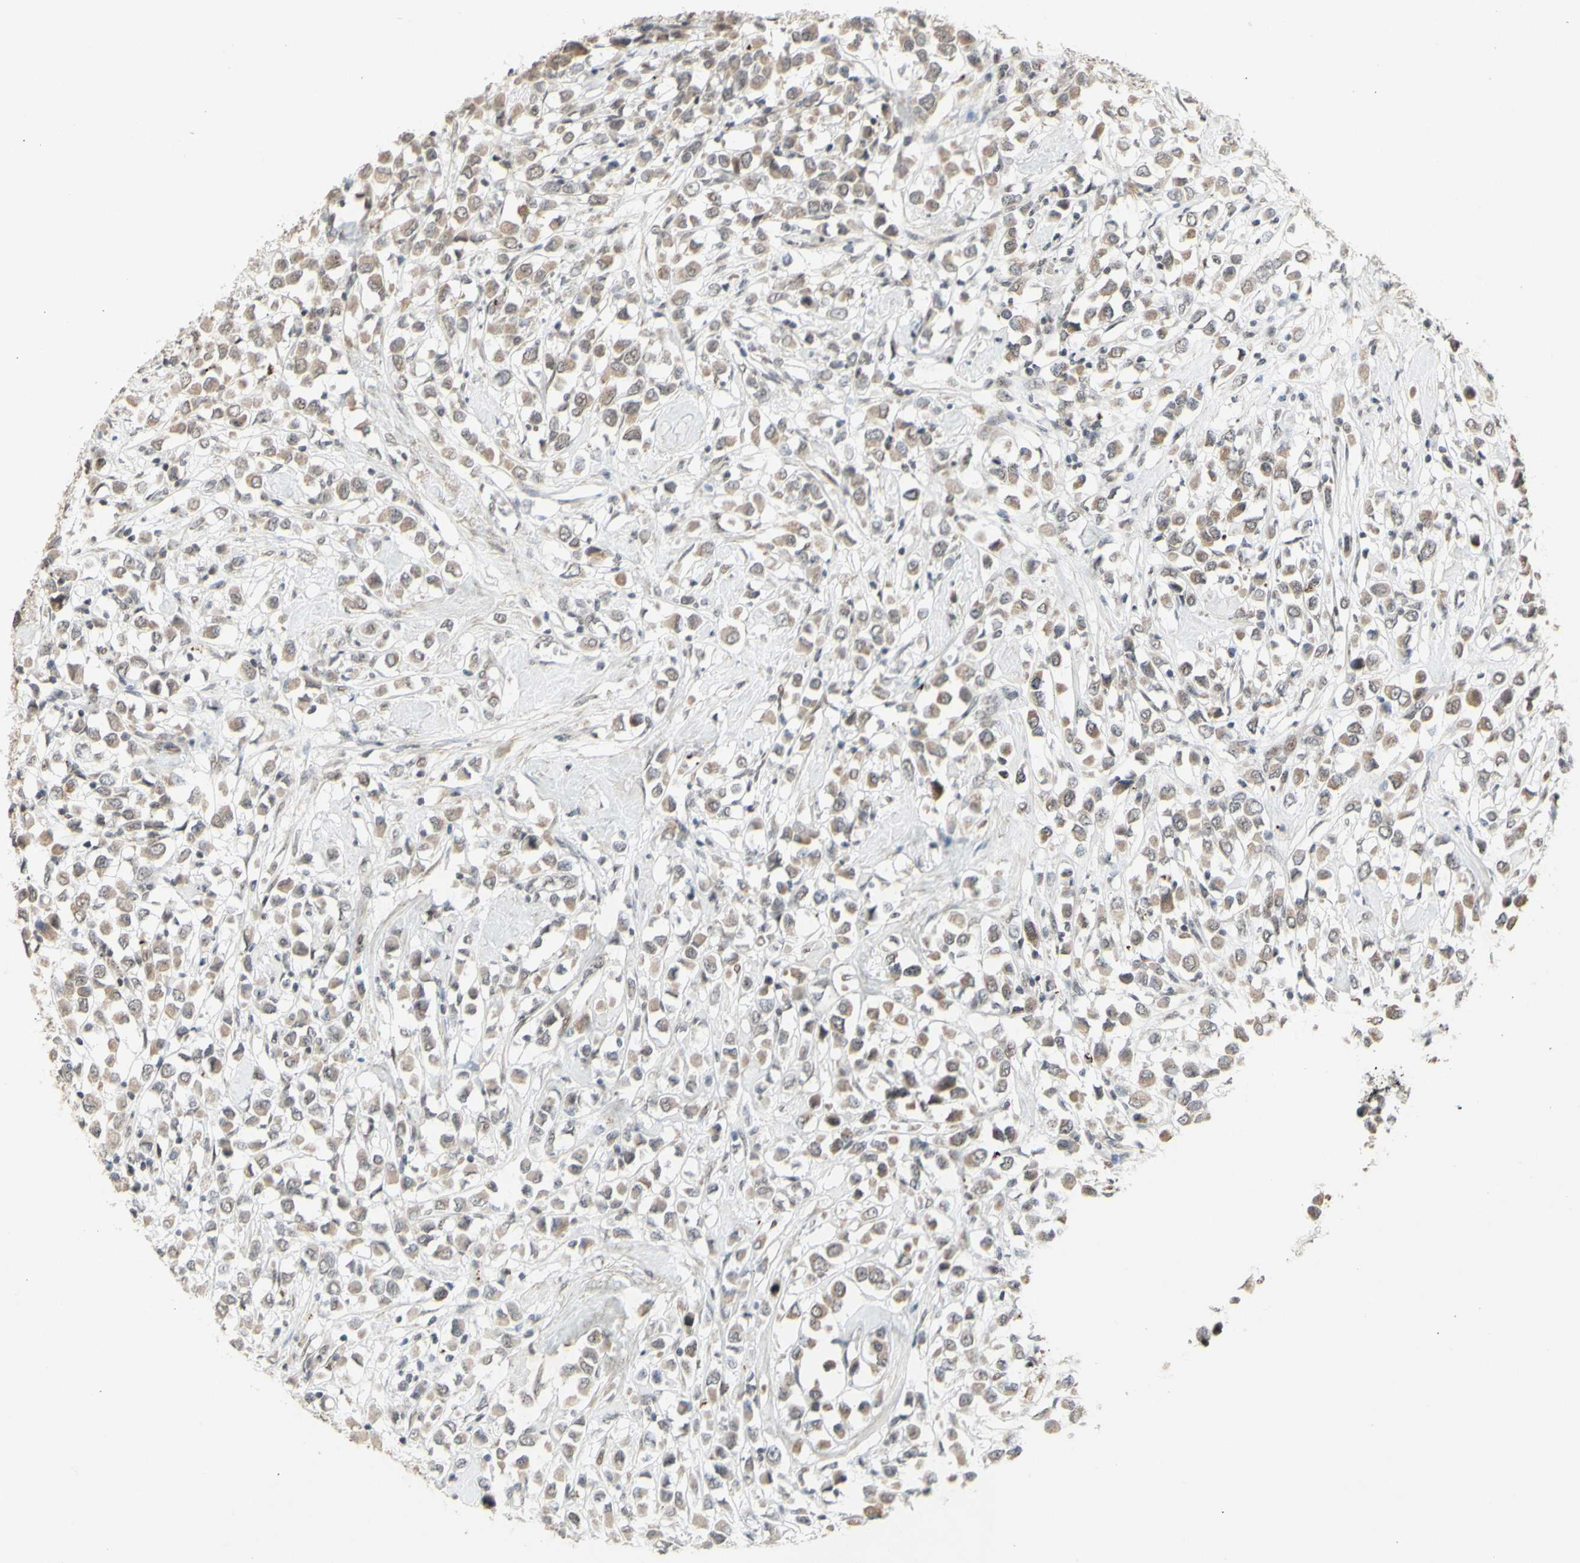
{"staining": {"intensity": "weak", "quantity": ">75%", "location": "cytoplasmic/membranous,nuclear"}, "tissue": "breast cancer", "cell_type": "Tumor cells", "image_type": "cancer", "snomed": [{"axis": "morphology", "description": "Duct carcinoma"}, {"axis": "topography", "description": "Breast"}], "caption": "There is low levels of weak cytoplasmic/membranous and nuclear positivity in tumor cells of infiltrating ductal carcinoma (breast), as demonstrated by immunohistochemical staining (brown color).", "gene": "CENPB", "patient": {"sex": "female", "age": 61}}